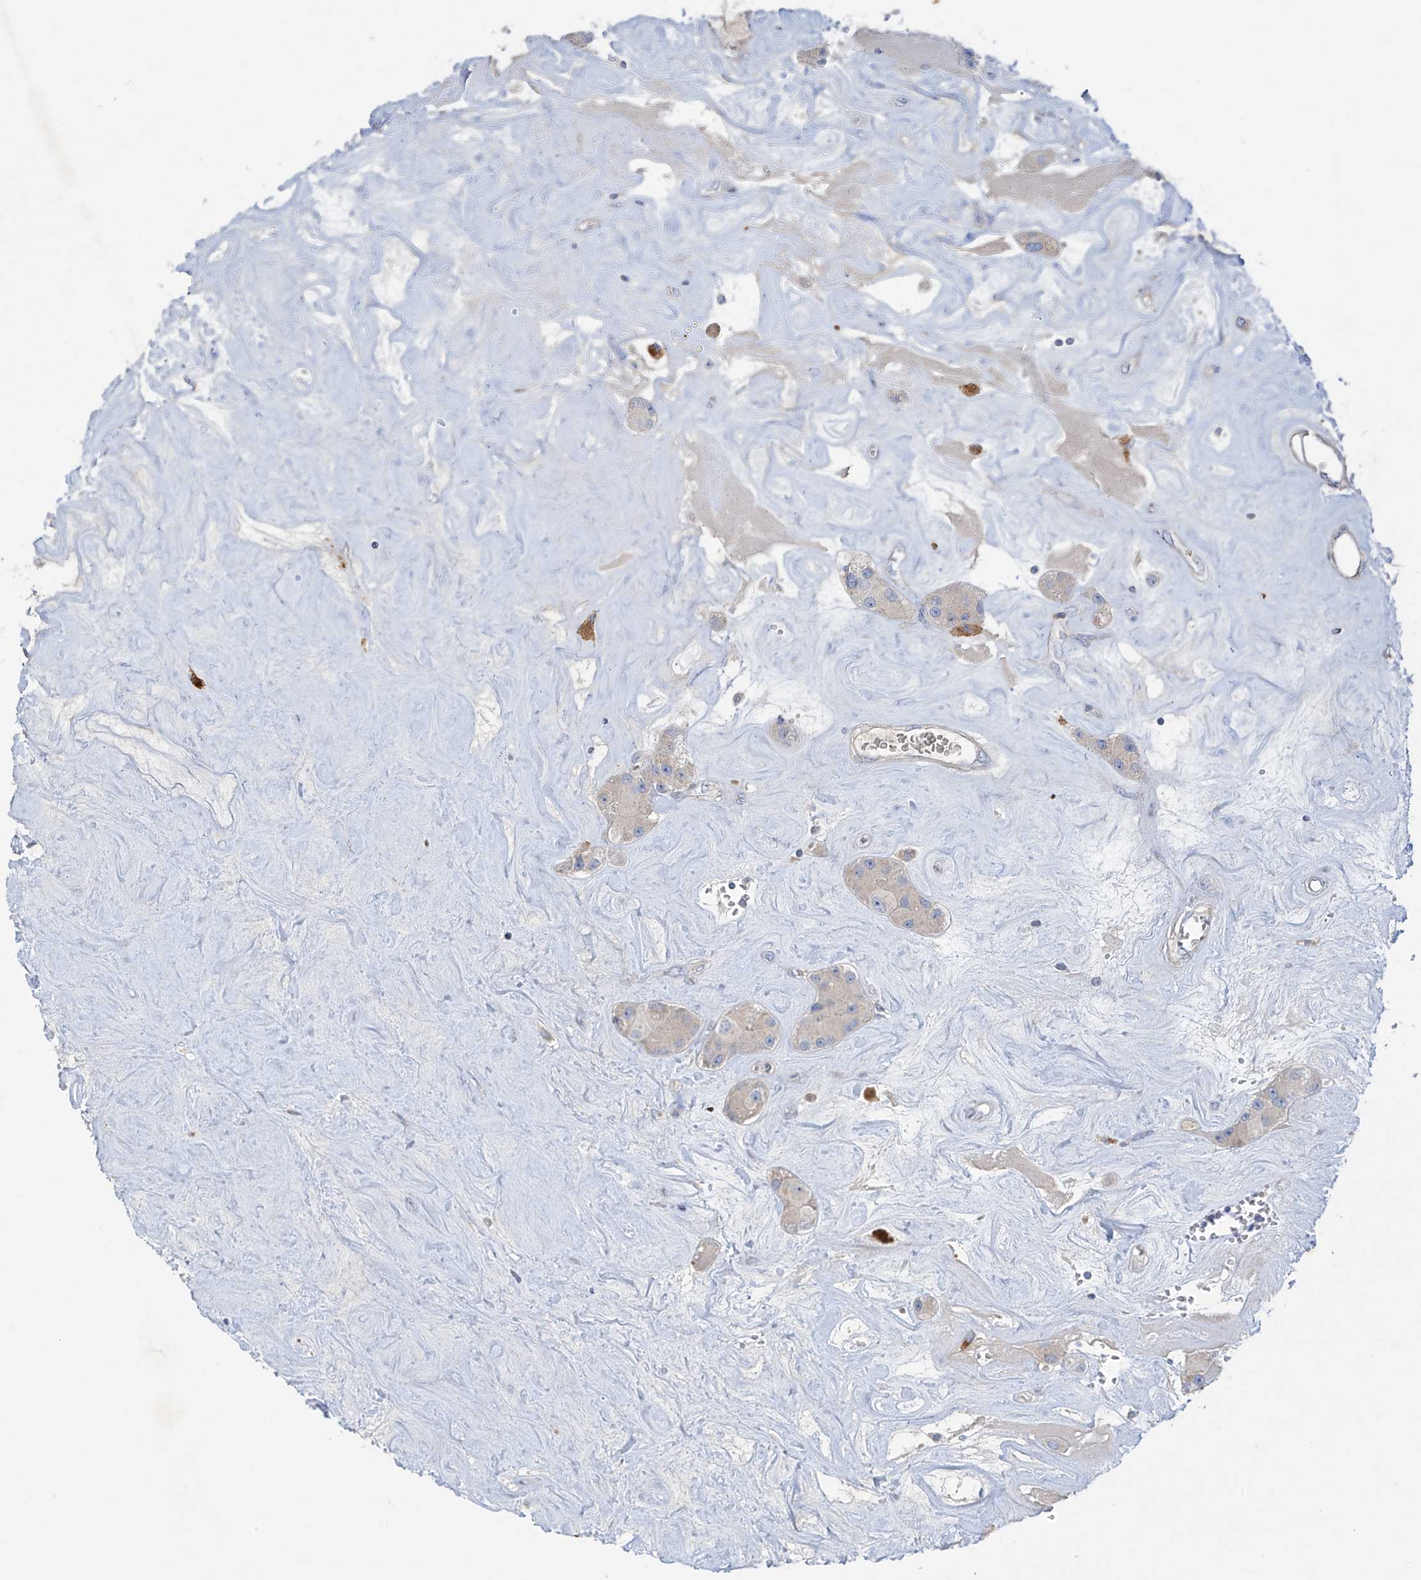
{"staining": {"intensity": "negative", "quantity": "none", "location": "none"}, "tissue": "carcinoid", "cell_type": "Tumor cells", "image_type": "cancer", "snomed": [{"axis": "morphology", "description": "Carcinoid, malignant, NOS"}, {"axis": "topography", "description": "Pancreas"}], "caption": "Immunohistochemistry (IHC) of carcinoid demonstrates no expression in tumor cells.", "gene": "PRSS12", "patient": {"sex": "male", "age": 41}}